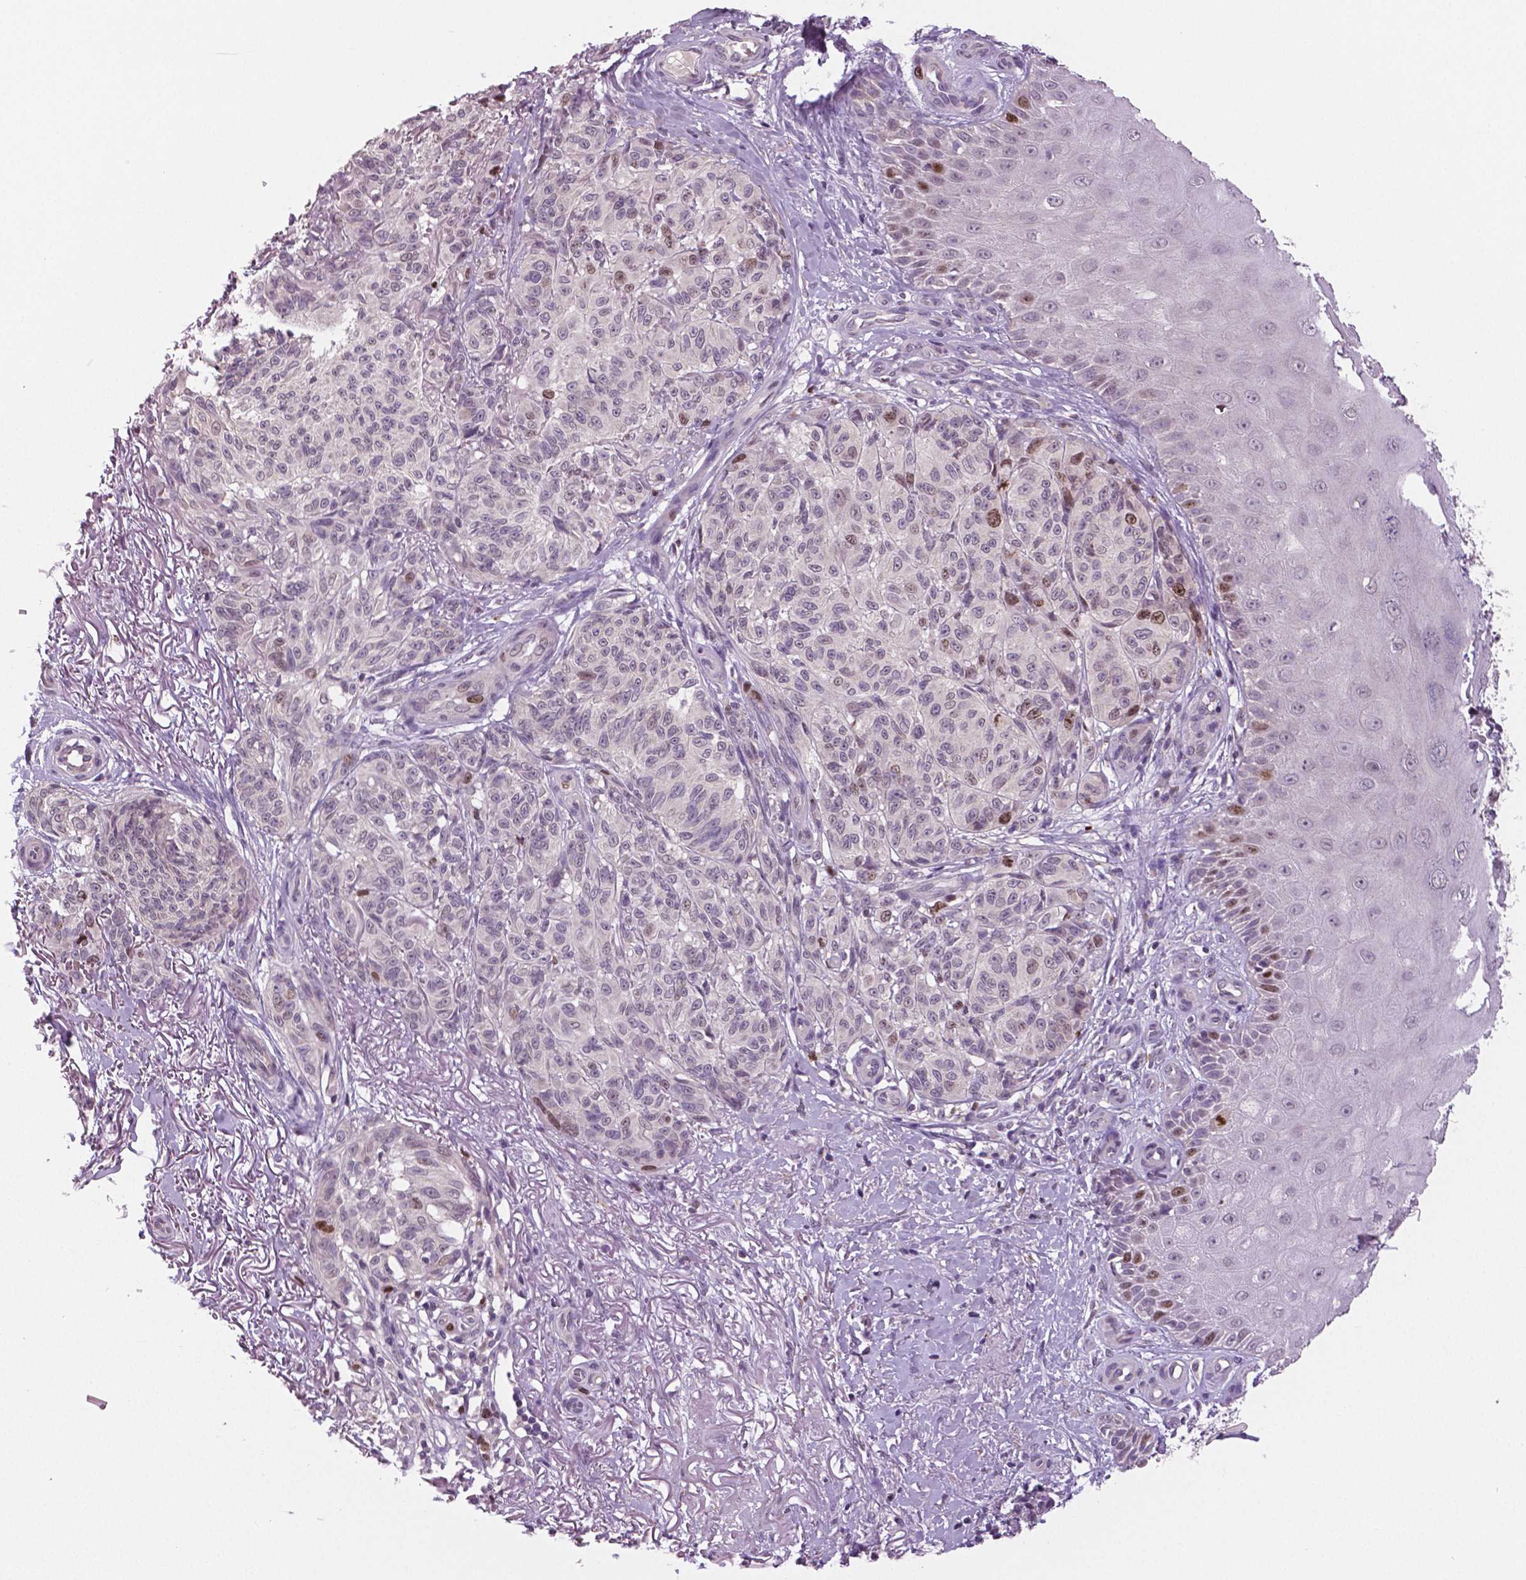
{"staining": {"intensity": "moderate", "quantity": "25%-75%", "location": "nuclear"}, "tissue": "melanoma", "cell_type": "Tumor cells", "image_type": "cancer", "snomed": [{"axis": "morphology", "description": "Malignant melanoma, NOS"}, {"axis": "topography", "description": "Skin"}], "caption": "Protein expression by IHC reveals moderate nuclear staining in about 25%-75% of tumor cells in malignant melanoma.", "gene": "MKI67", "patient": {"sex": "female", "age": 85}}